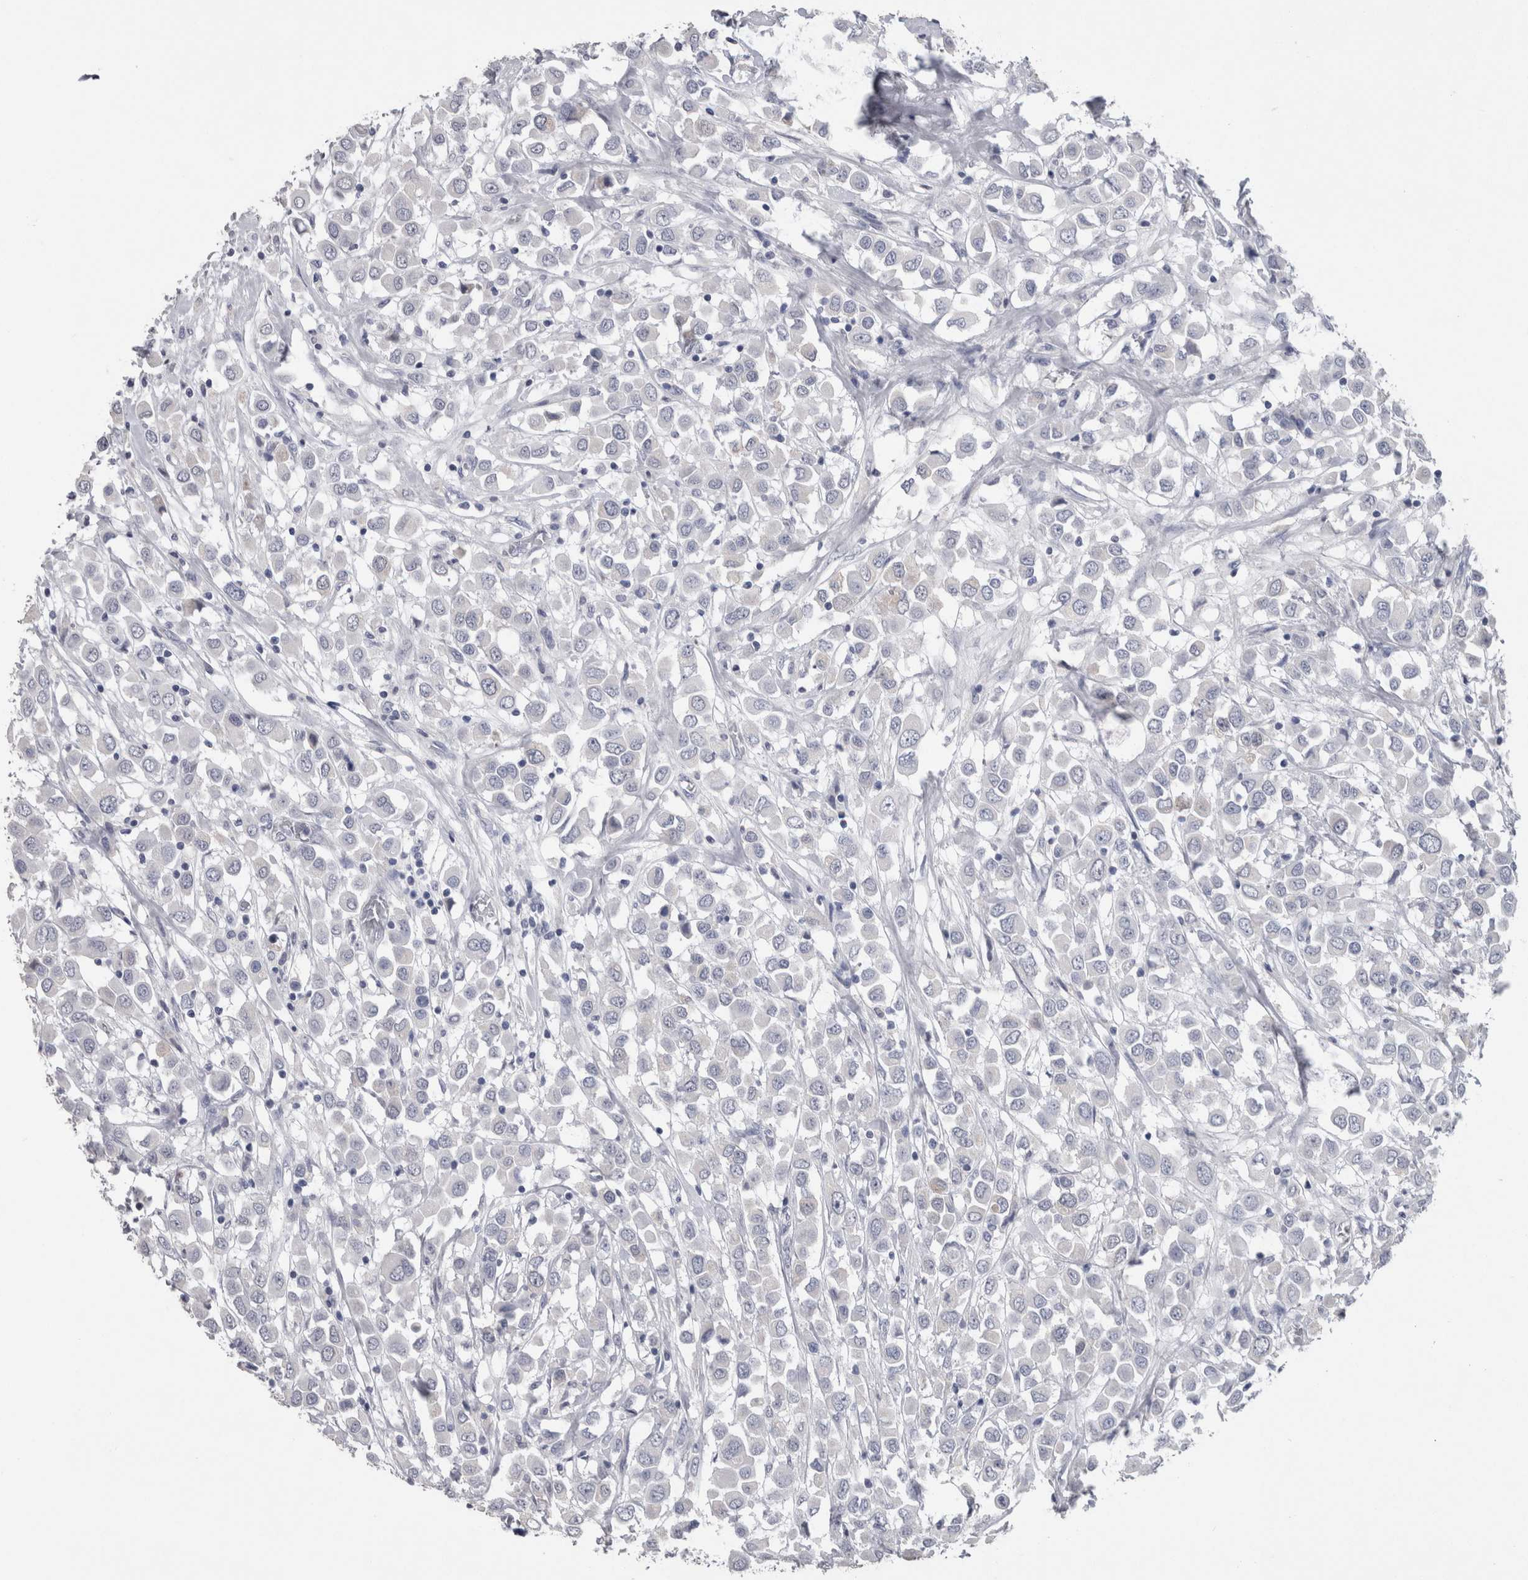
{"staining": {"intensity": "negative", "quantity": "none", "location": "none"}, "tissue": "breast cancer", "cell_type": "Tumor cells", "image_type": "cancer", "snomed": [{"axis": "morphology", "description": "Duct carcinoma"}, {"axis": "topography", "description": "Breast"}], "caption": "DAB (3,3'-diaminobenzidine) immunohistochemical staining of human breast cancer (invasive ductal carcinoma) reveals no significant positivity in tumor cells. Brightfield microscopy of immunohistochemistry stained with DAB (brown) and hematoxylin (blue), captured at high magnification.", "gene": "CA8", "patient": {"sex": "female", "age": 61}}